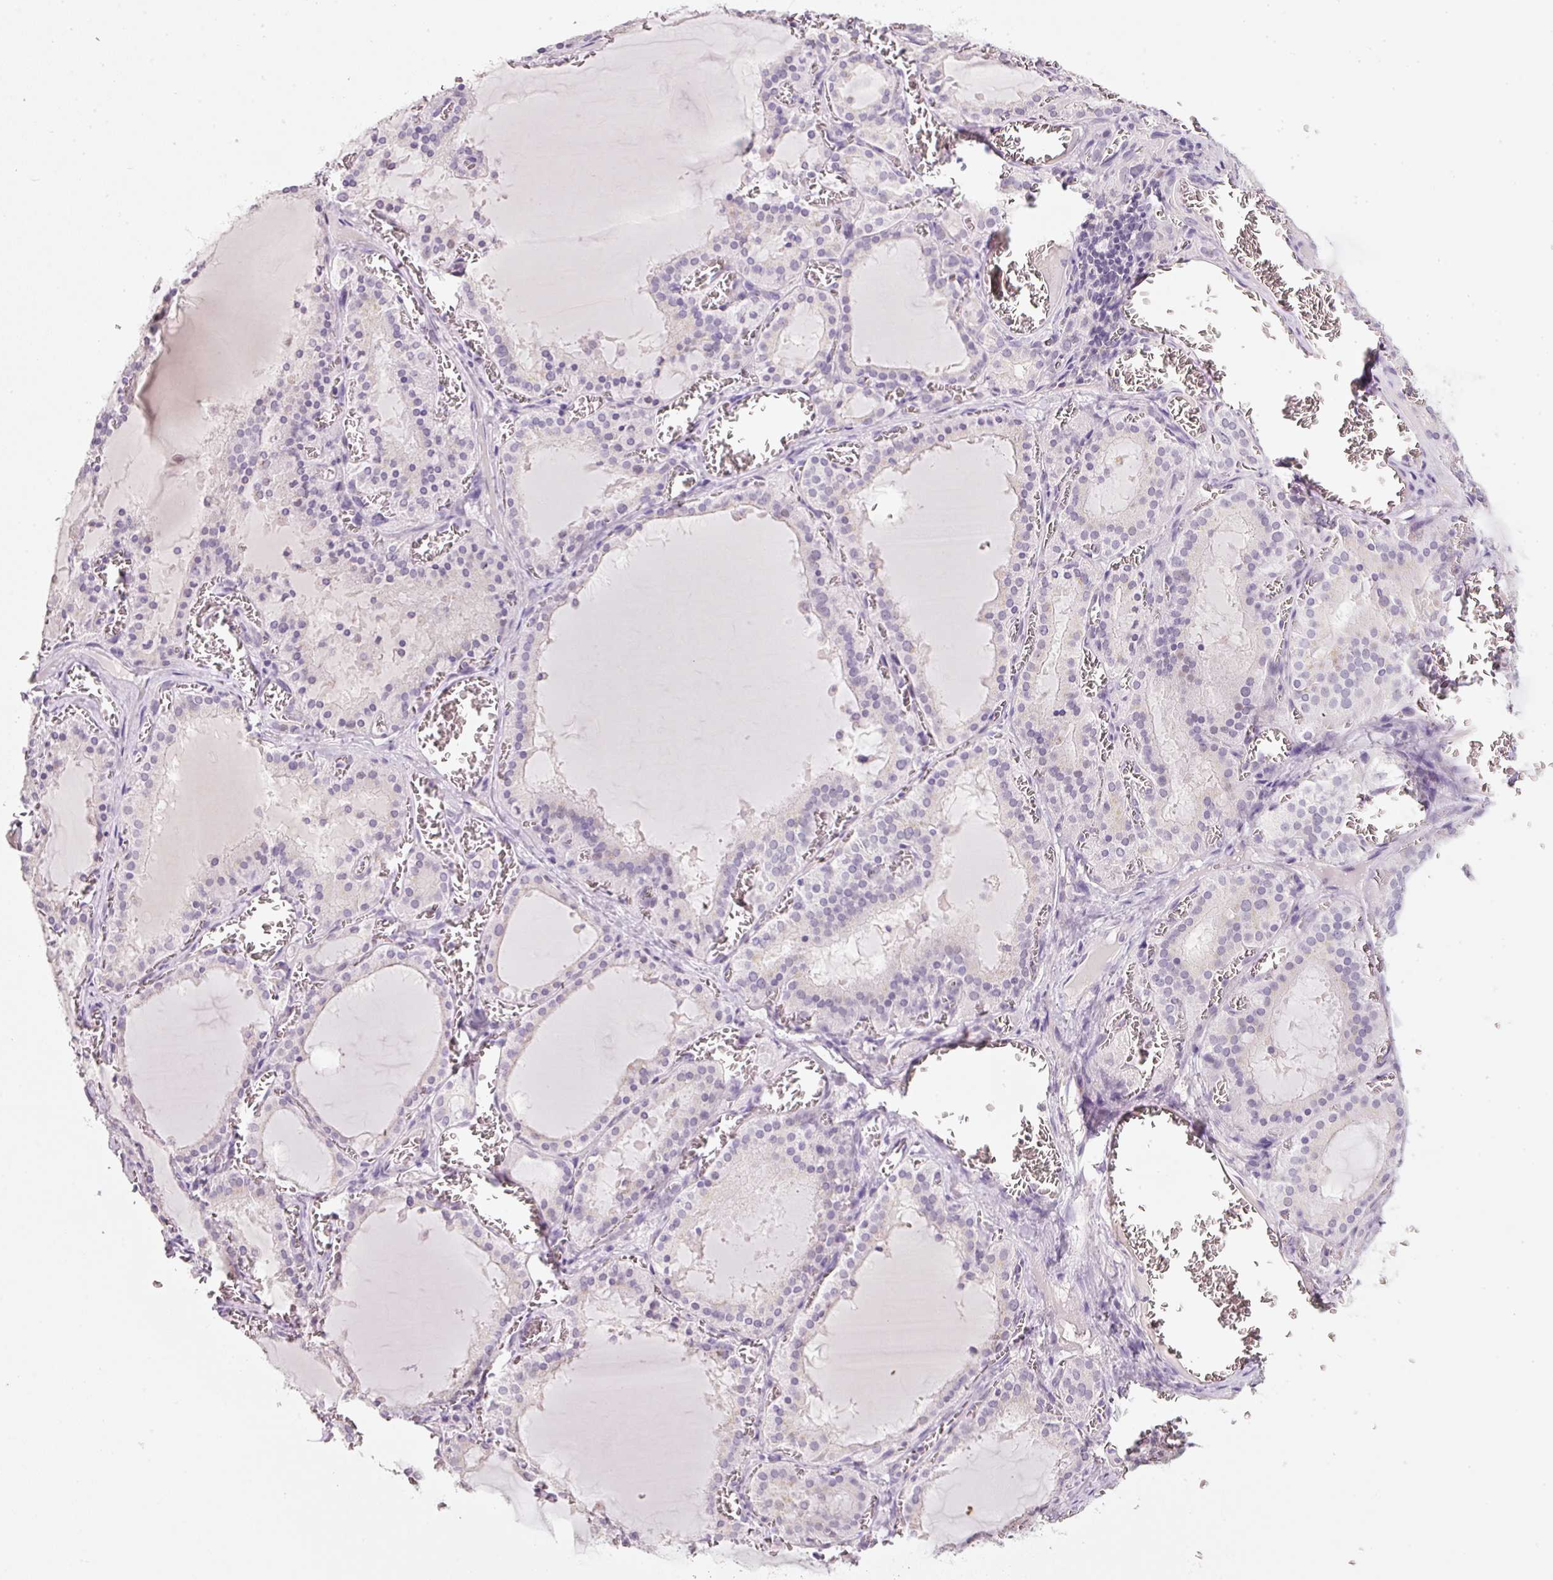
{"staining": {"intensity": "negative", "quantity": "none", "location": "none"}, "tissue": "thyroid gland", "cell_type": "Glandular cells", "image_type": "normal", "snomed": [{"axis": "morphology", "description": "Normal tissue, NOS"}, {"axis": "topography", "description": "Thyroid gland"}], "caption": "This is a photomicrograph of immunohistochemistry (IHC) staining of unremarkable thyroid gland, which shows no positivity in glandular cells. Nuclei are stained in blue.", "gene": "ENSG00000206549", "patient": {"sex": "female", "age": 30}}